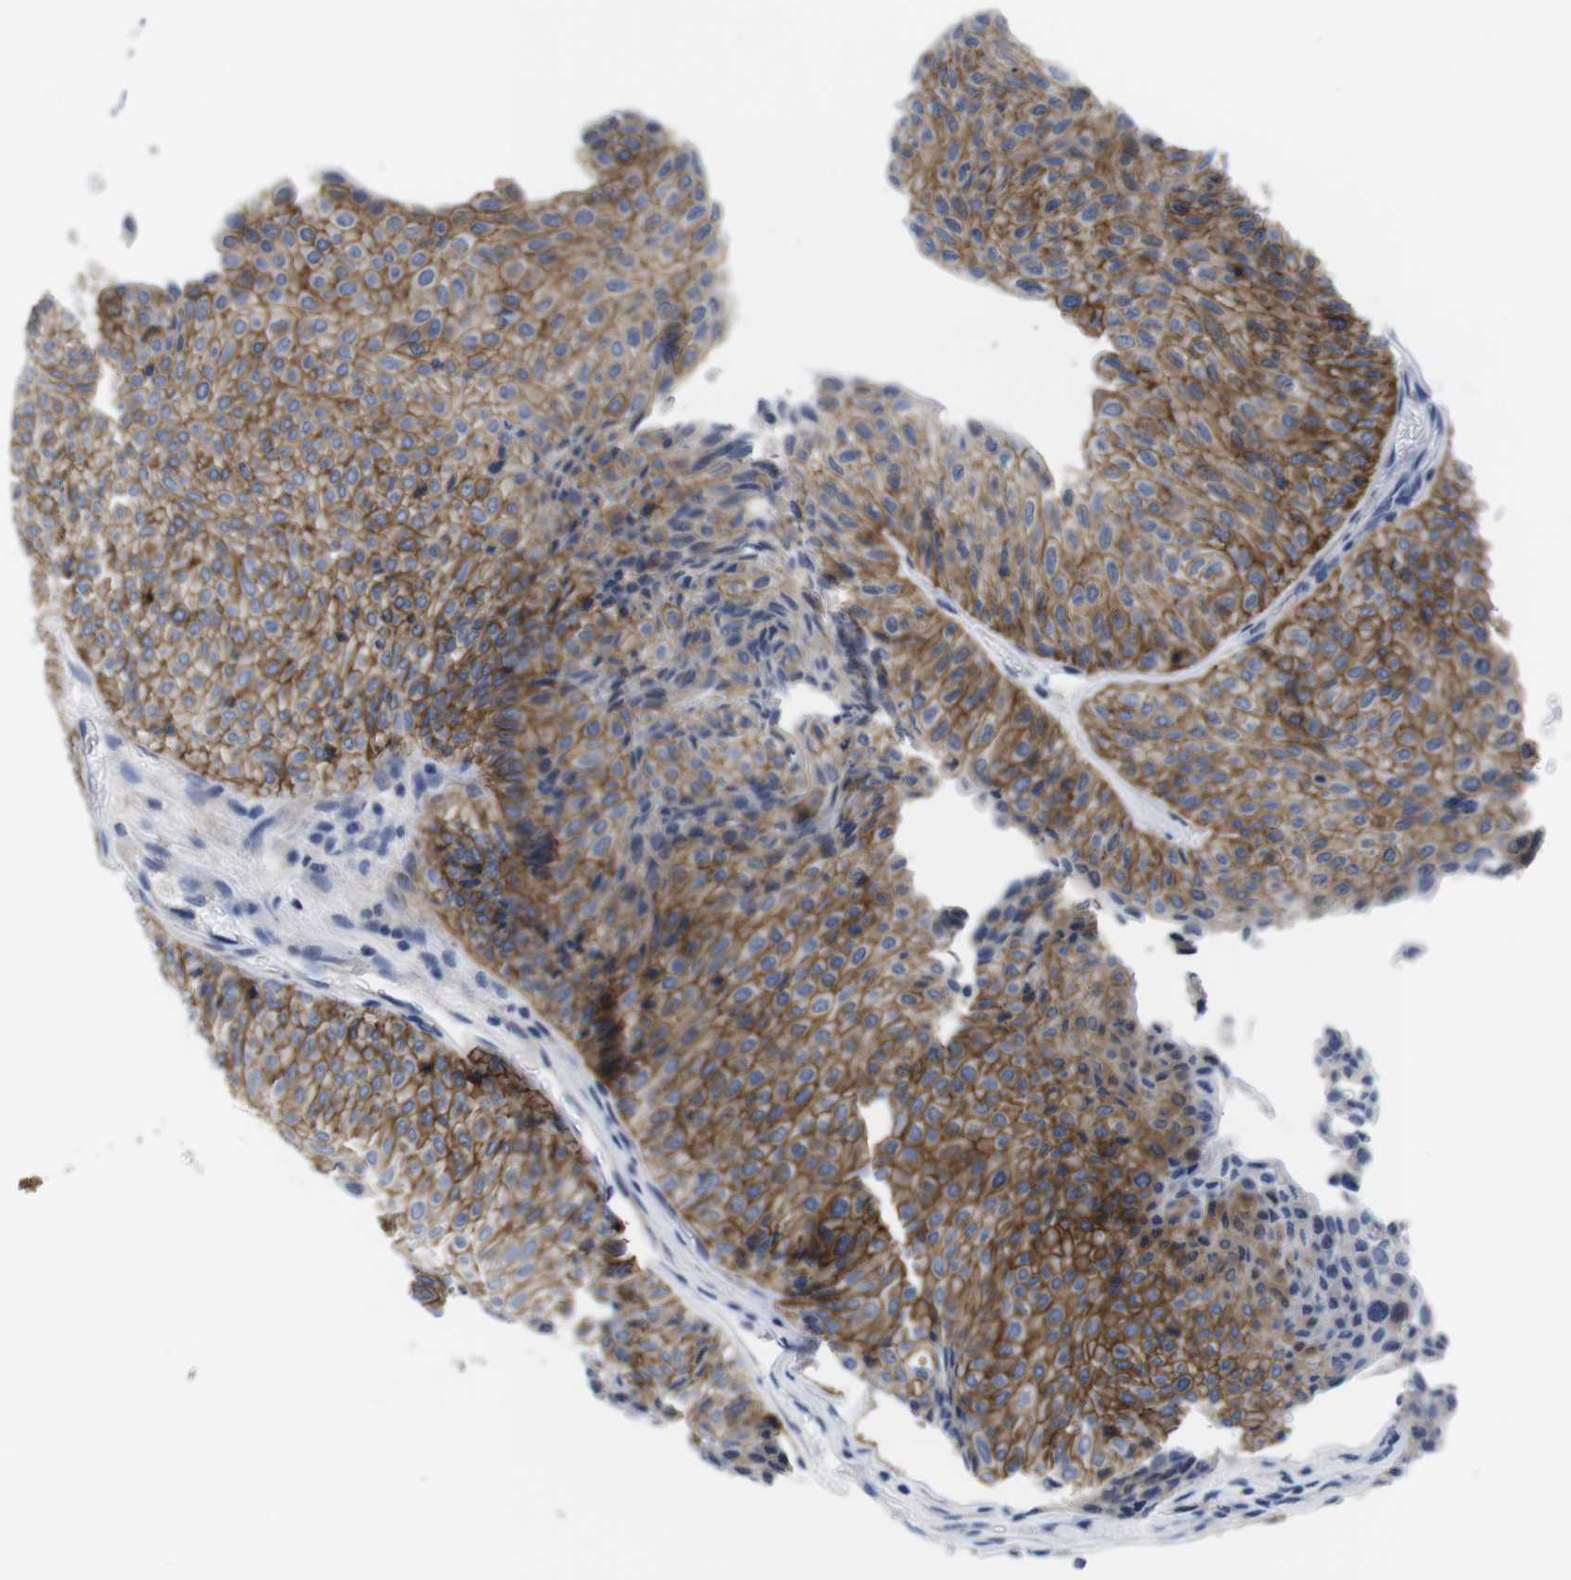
{"staining": {"intensity": "moderate", "quantity": ">75%", "location": "cytoplasmic/membranous"}, "tissue": "urothelial cancer", "cell_type": "Tumor cells", "image_type": "cancer", "snomed": [{"axis": "morphology", "description": "Urothelial carcinoma, Low grade"}, {"axis": "topography", "description": "Urinary bladder"}], "caption": "This image displays urothelial cancer stained with immunohistochemistry (IHC) to label a protein in brown. The cytoplasmic/membranous of tumor cells show moderate positivity for the protein. Nuclei are counter-stained blue.", "gene": "SCRIB", "patient": {"sex": "male", "age": 78}}